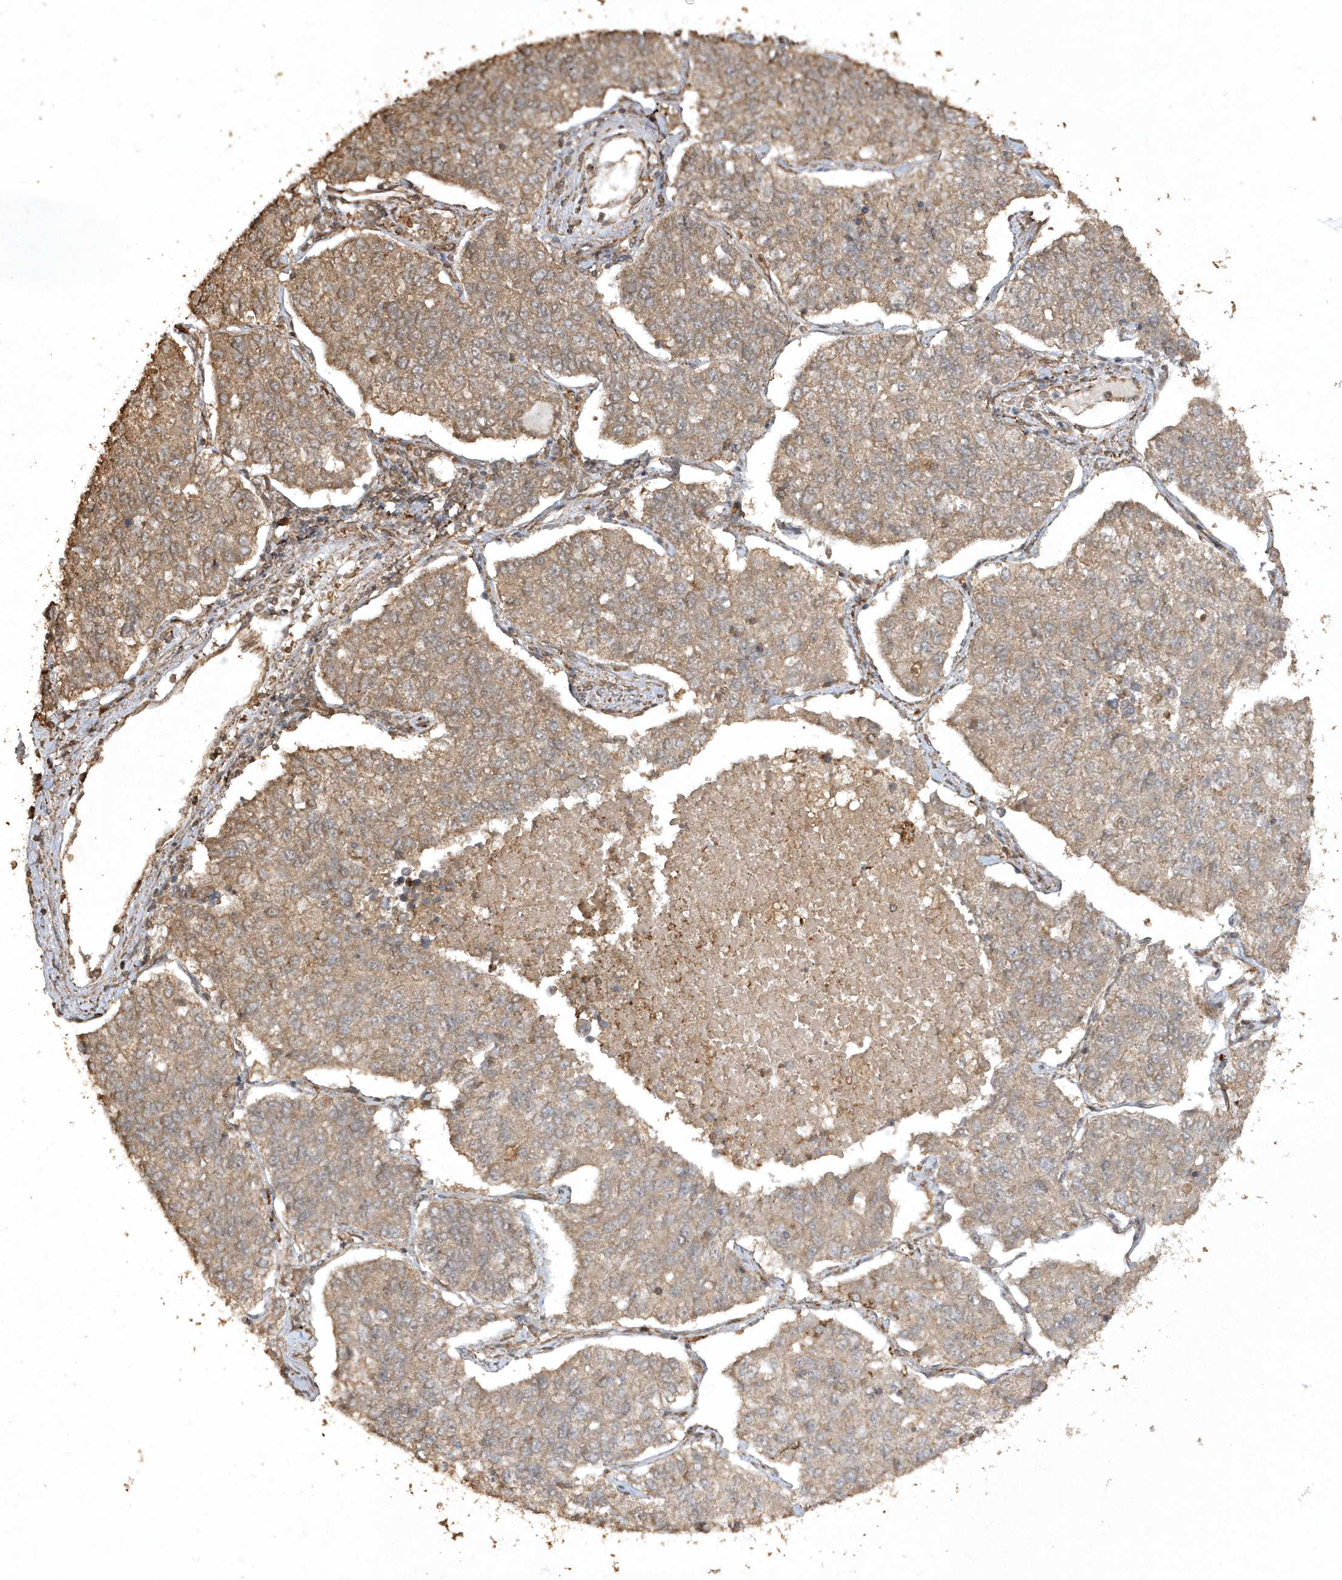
{"staining": {"intensity": "weak", "quantity": ">75%", "location": "cytoplasmic/membranous"}, "tissue": "lung cancer", "cell_type": "Tumor cells", "image_type": "cancer", "snomed": [{"axis": "morphology", "description": "Adenocarcinoma, NOS"}, {"axis": "topography", "description": "Lung"}], "caption": "DAB immunohistochemical staining of human adenocarcinoma (lung) shows weak cytoplasmic/membranous protein staining in approximately >75% of tumor cells. (IHC, brightfield microscopy, high magnification).", "gene": "AVPI1", "patient": {"sex": "male", "age": 49}}